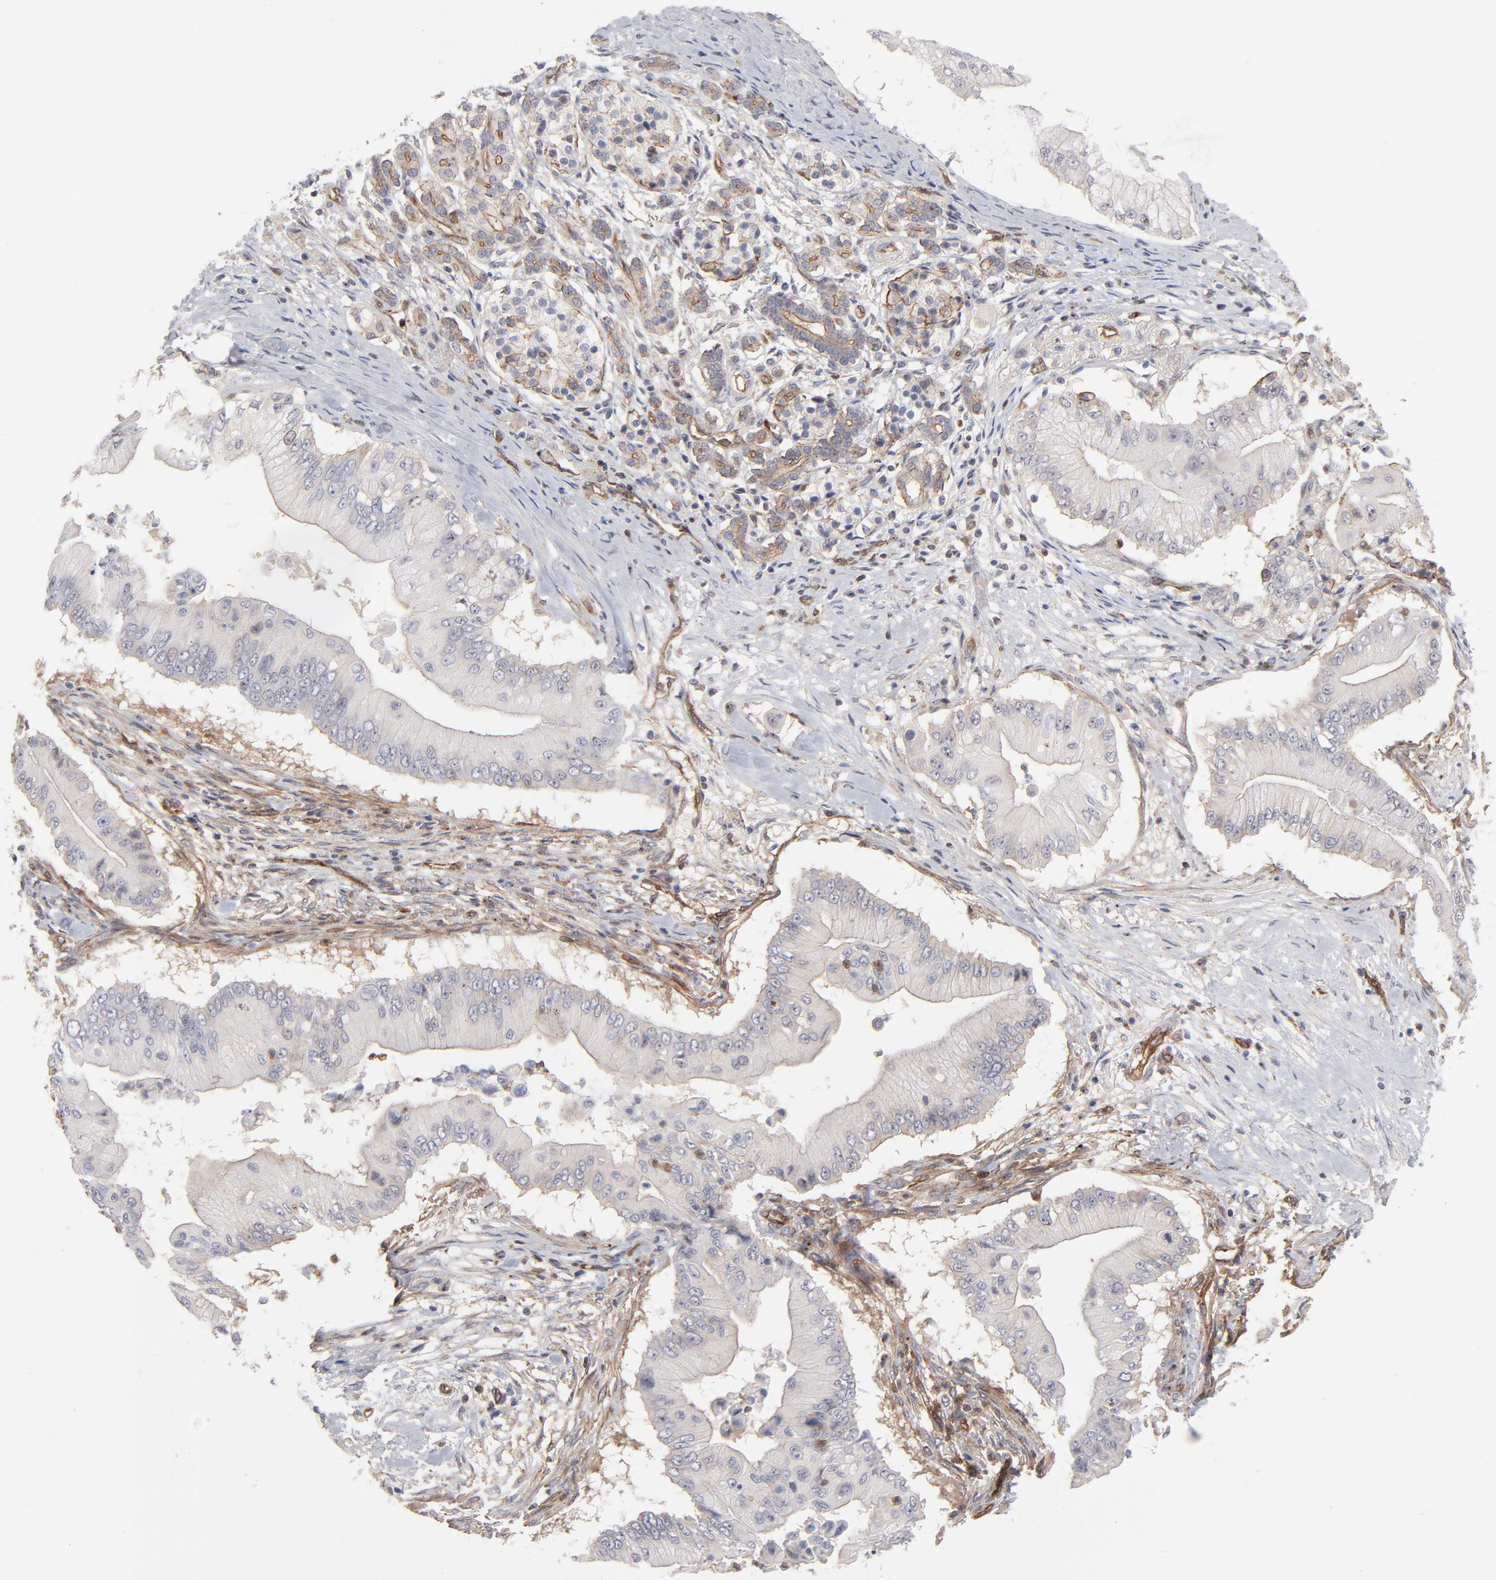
{"staining": {"intensity": "negative", "quantity": "none", "location": "none"}, "tissue": "pancreatic cancer", "cell_type": "Tumor cells", "image_type": "cancer", "snomed": [{"axis": "morphology", "description": "Adenocarcinoma, NOS"}, {"axis": "topography", "description": "Pancreas"}], "caption": "The immunohistochemistry histopathology image has no significant staining in tumor cells of adenocarcinoma (pancreatic) tissue.", "gene": "PXN", "patient": {"sex": "male", "age": 62}}